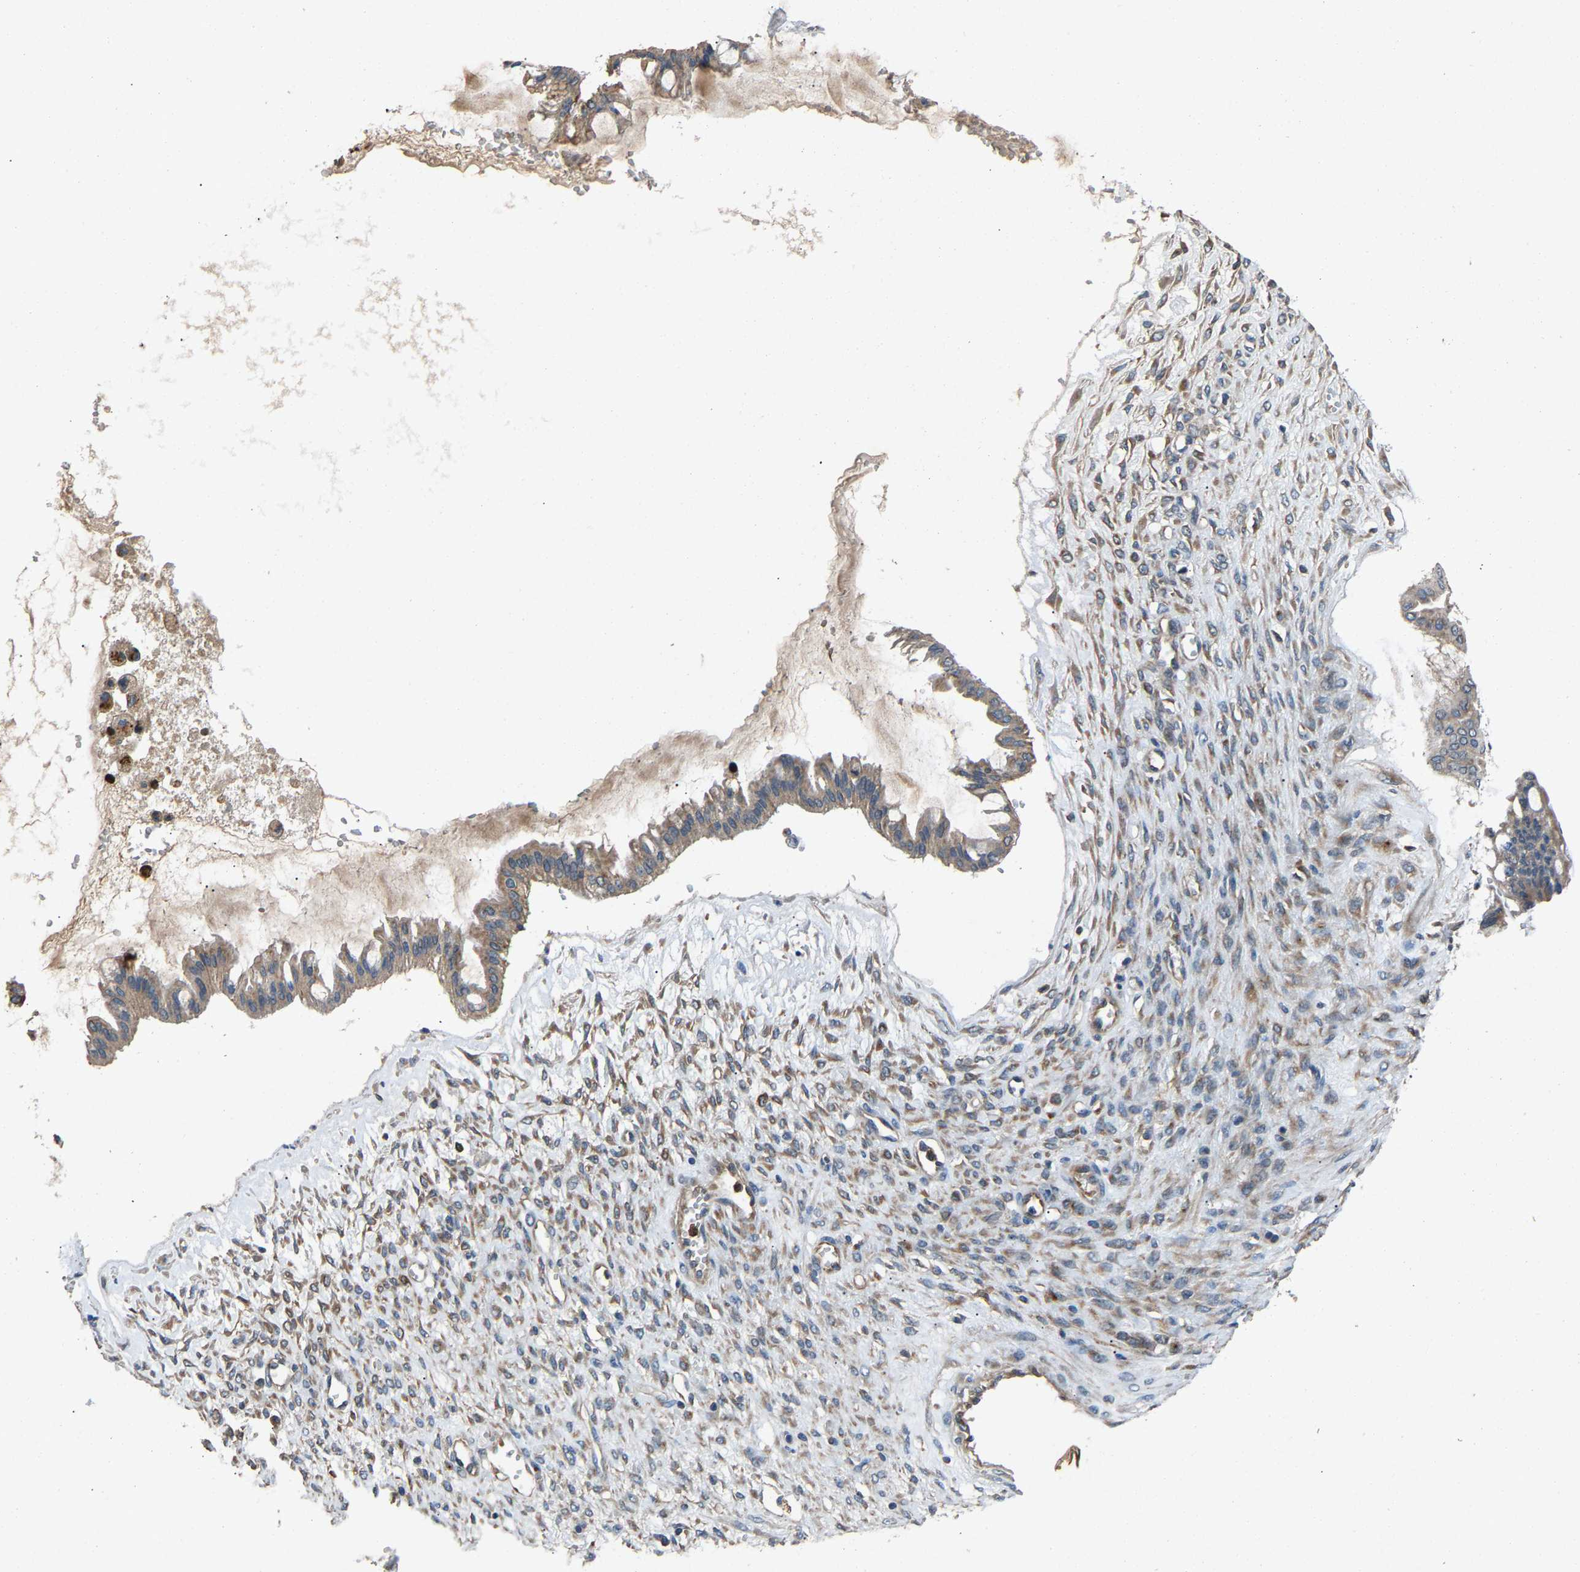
{"staining": {"intensity": "weak", "quantity": "25%-75%", "location": "cytoplasmic/membranous"}, "tissue": "ovarian cancer", "cell_type": "Tumor cells", "image_type": "cancer", "snomed": [{"axis": "morphology", "description": "Cystadenocarcinoma, mucinous, NOS"}, {"axis": "topography", "description": "Ovary"}], "caption": "IHC of ovarian mucinous cystadenocarcinoma demonstrates low levels of weak cytoplasmic/membranous positivity in about 25%-75% of tumor cells. (DAB (3,3'-diaminobenzidine) = brown stain, brightfield microscopy at high magnification).", "gene": "PPID", "patient": {"sex": "female", "age": 73}}